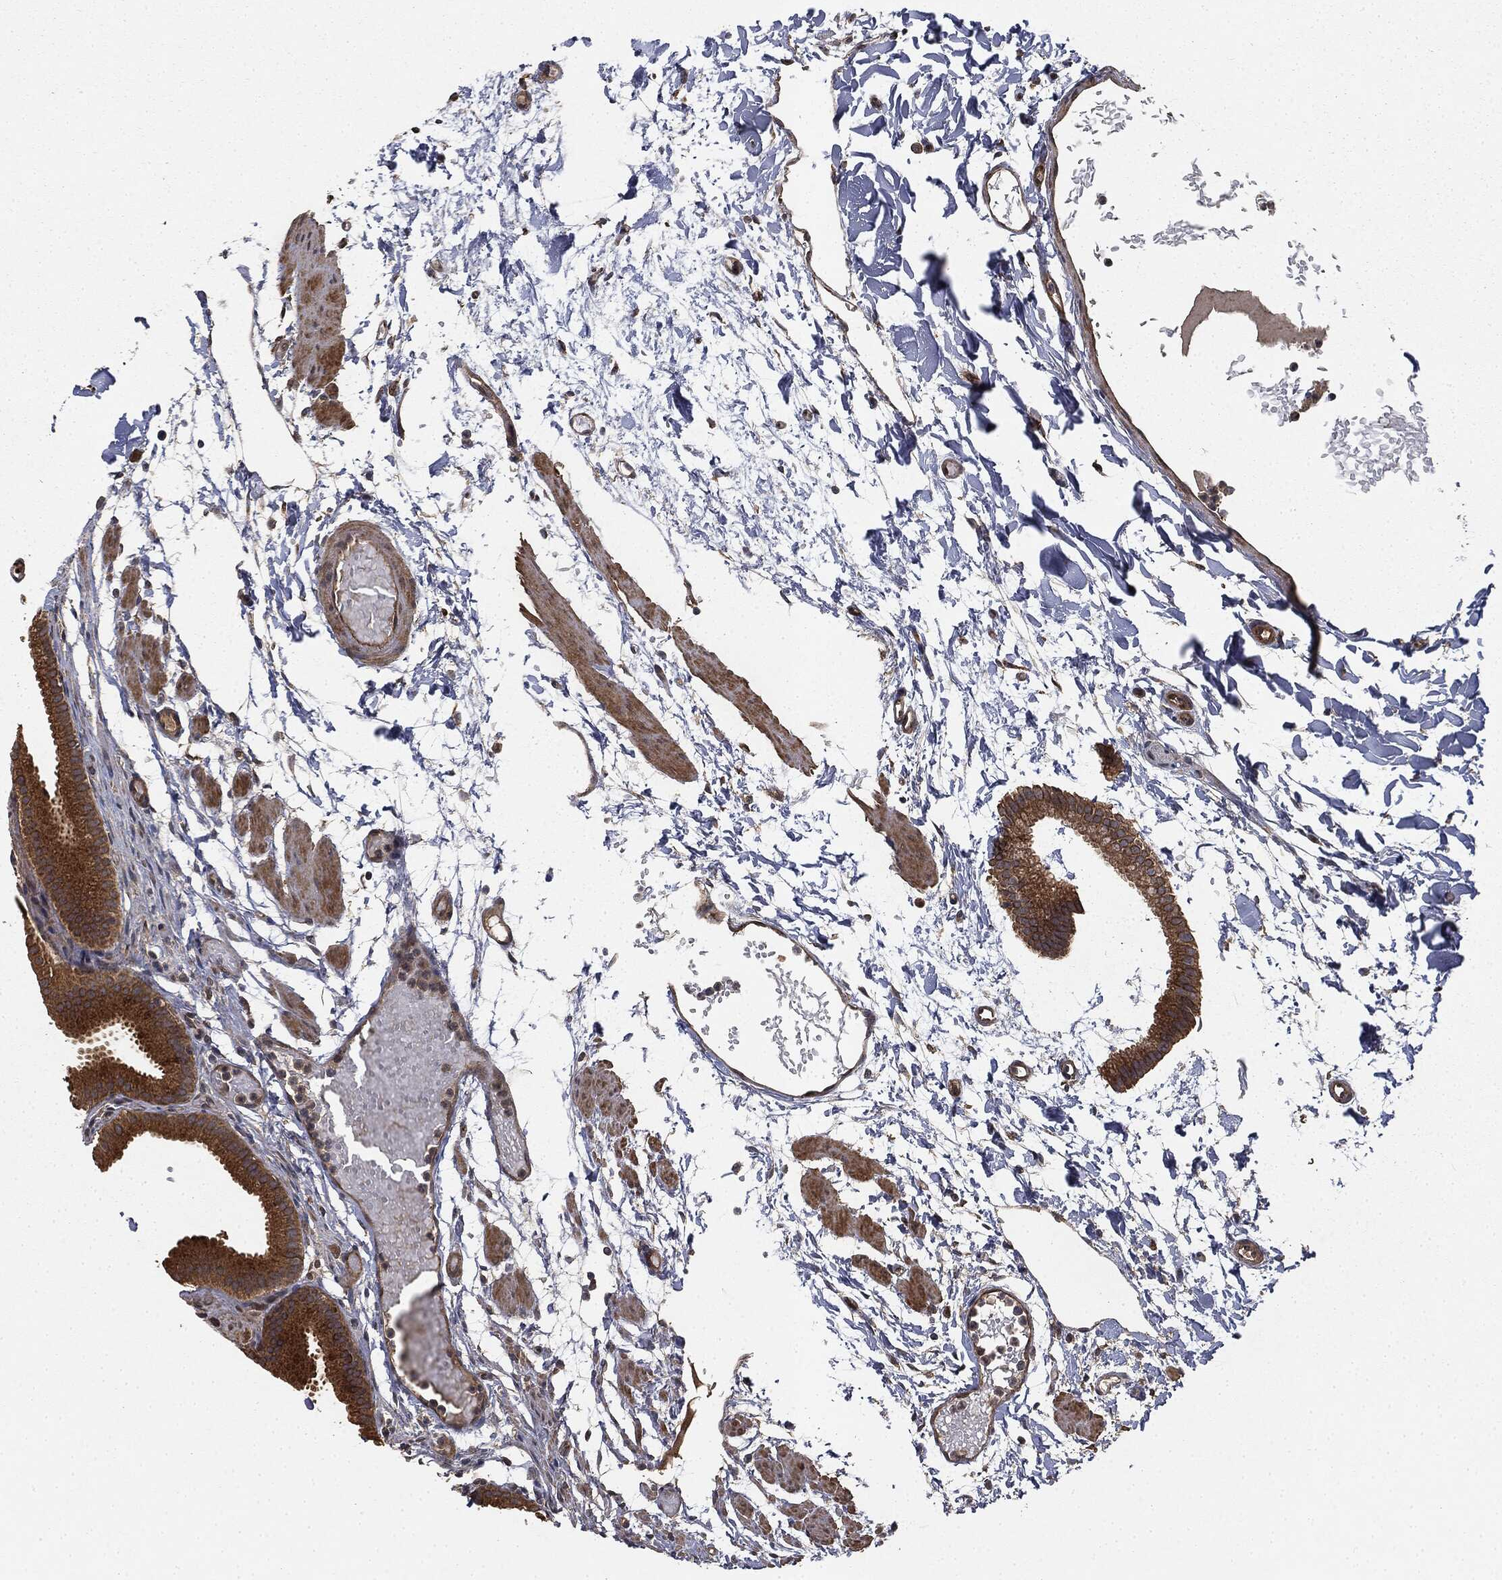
{"staining": {"intensity": "strong", "quantity": ">75%", "location": "cytoplasmic/membranous"}, "tissue": "gallbladder", "cell_type": "Glandular cells", "image_type": "normal", "snomed": [{"axis": "morphology", "description": "Normal tissue, NOS"}, {"axis": "topography", "description": "Gallbladder"}, {"axis": "topography", "description": "Peripheral nerve tissue"}], "caption": "Gallbladder stained with immunohistochemistry exhibits strong cytoplasmic/membranous staining in about >75% of glandular cells. Using DAB (brown) and hematoxylin (blue) stains, captured at high magnification using brightfield microscopy.", "gene": "MIER2", "patient": {"sex": "female", "age": 45}}